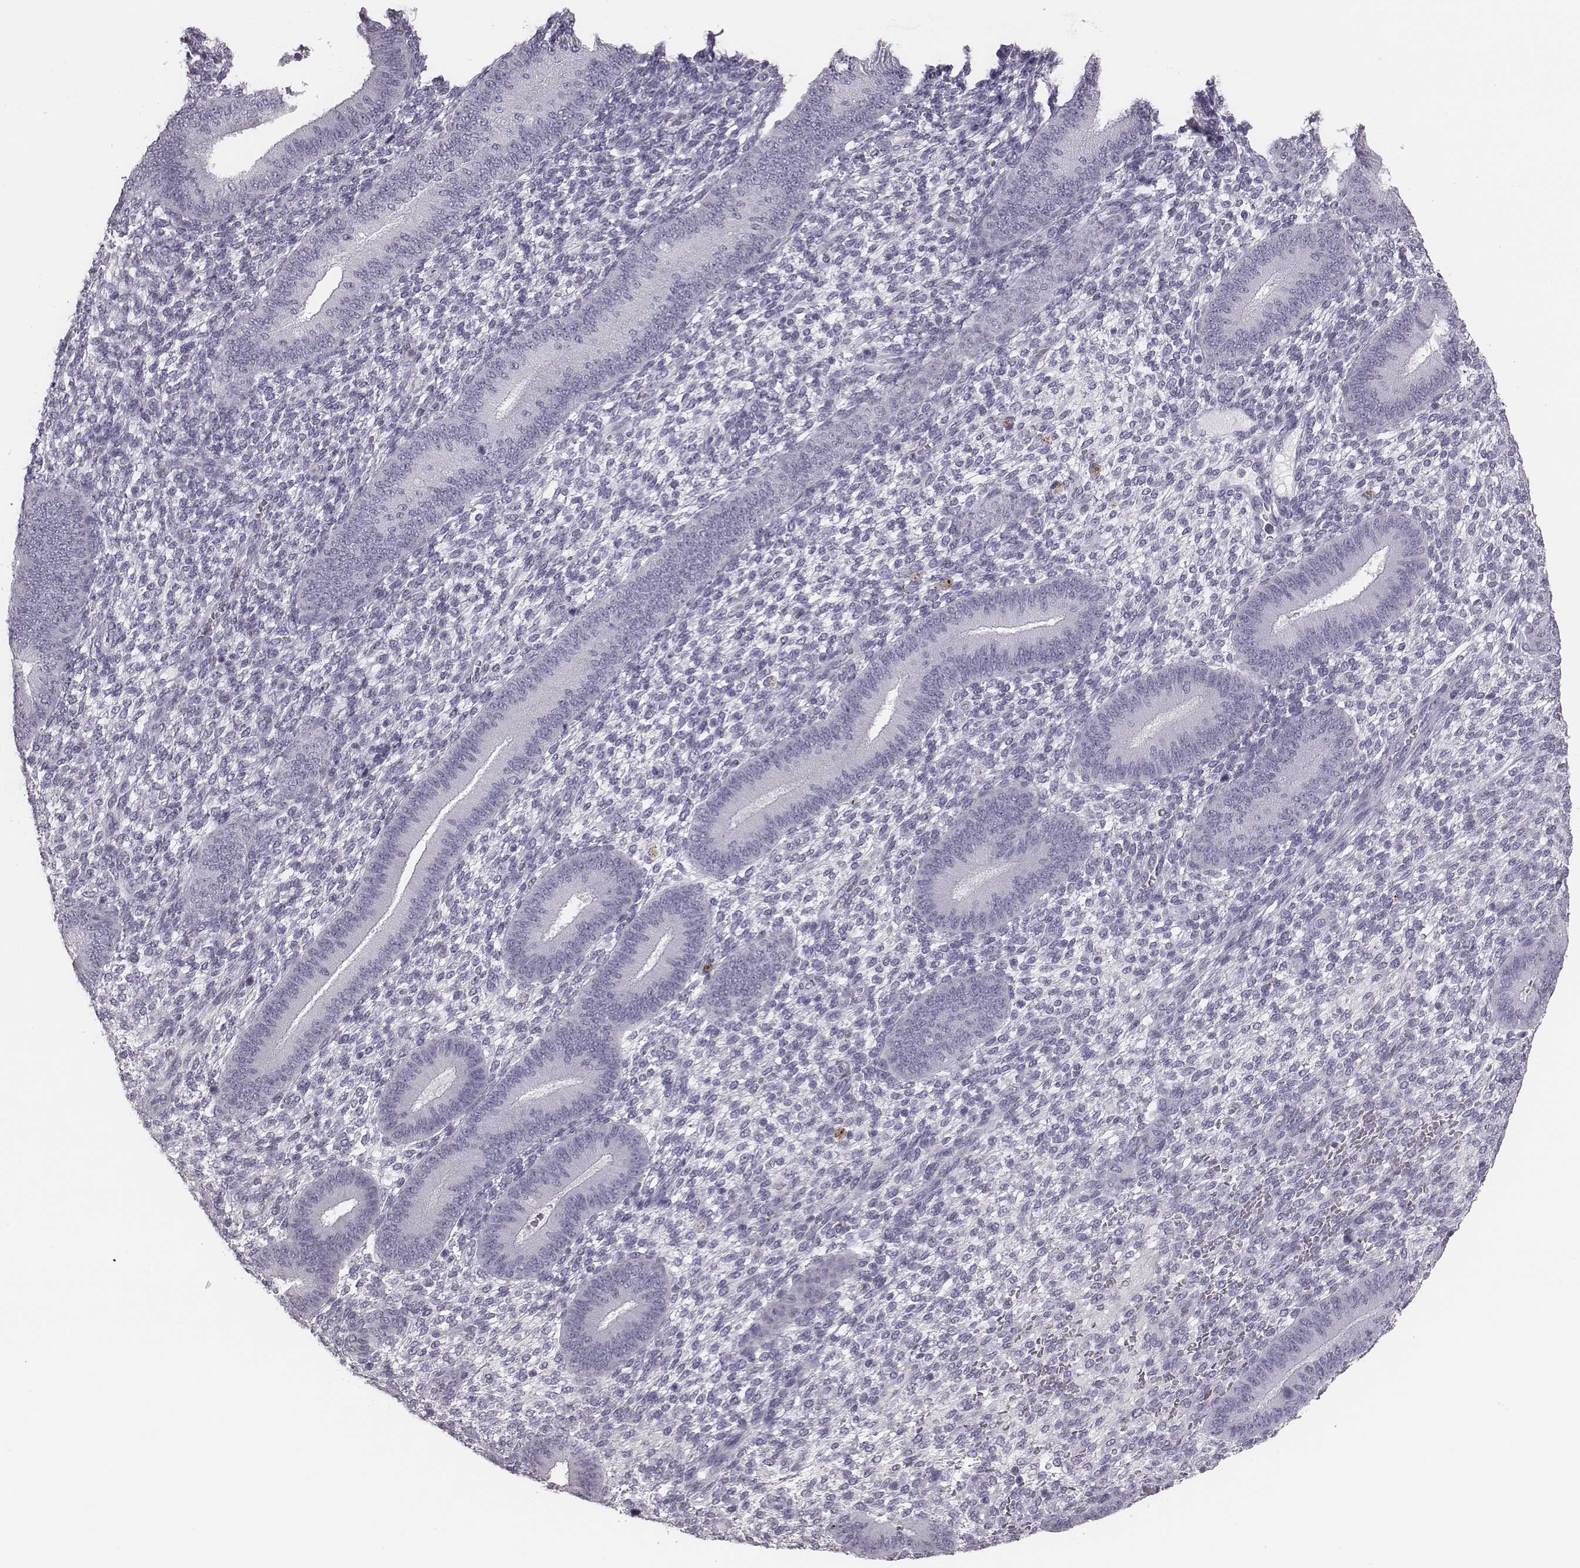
{"staining": {"intensity": "negative", "quantity": "none", "location": "none"}, "tissue": "endometrium", "cell_type": "Cells in endometrial stroma", "image_type": "normal", "snomed": [{"axis": "morphology", "description": "Normal tissue, NOS"}, {"axis": "topography", "description": "Endometrium"}], "caption": "Human endometrium stained for a protein using immunohistochemistry (IHC) demonstrates no staining in cells in endometrial stroma.", "gene": "CSH1", "patient": {"sex": "female", "age": 39}}